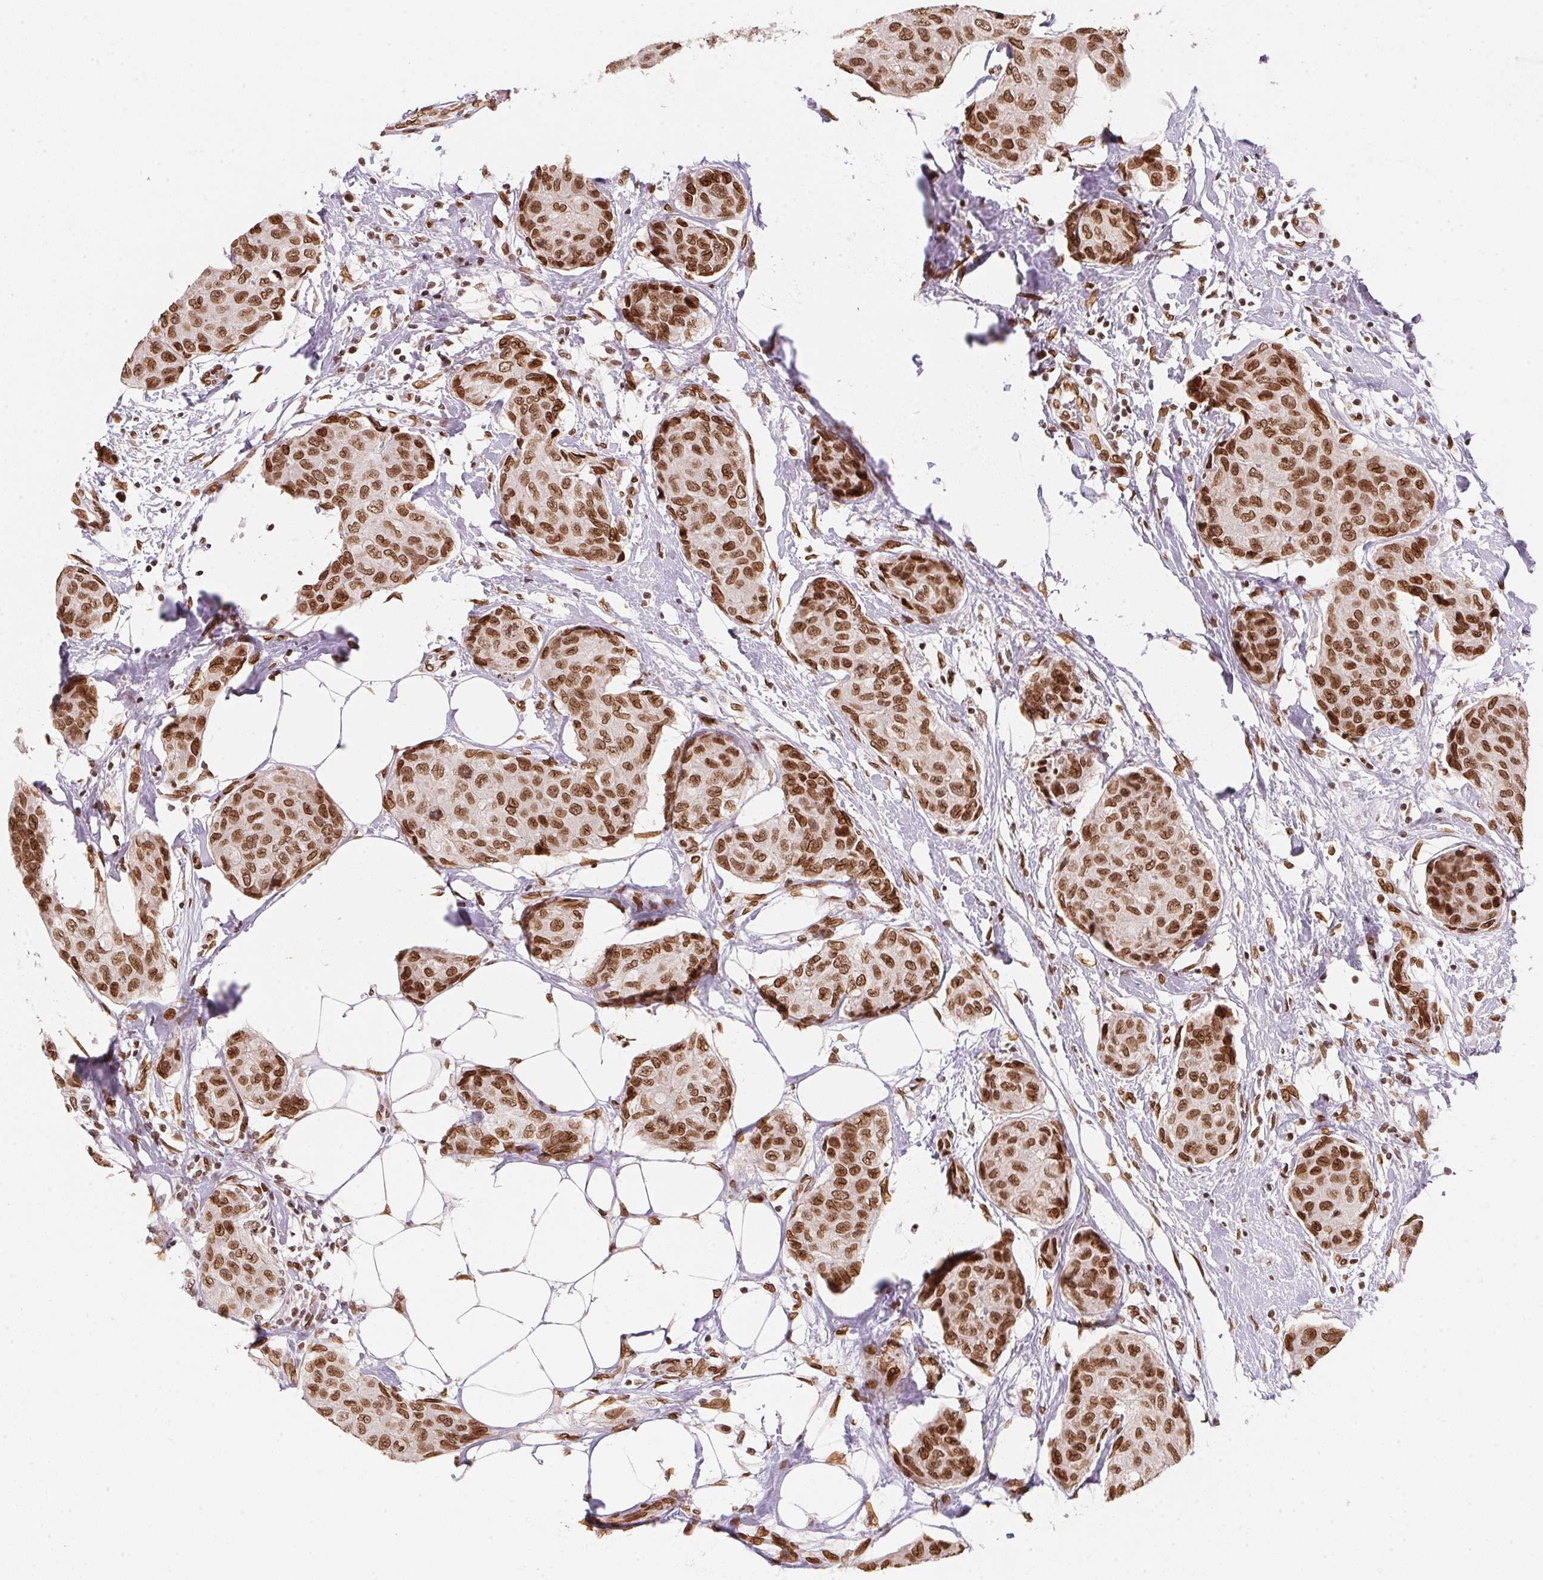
{"staining": {"intensity": "strong", "quantity": ">75%", "location": "cytoplasmic/membranous,nuclear"}, "tissue": "breast cancer", "cell_type": "Tumor cells", "image_type": "cancer", "snomed": [{"axis": "morphology", "description": "Duct carcinoma"}, {"axis": "topography", "description": "Breast"}], "caption": "Brown immunohistochemical staining in breast cancer demonstrates strong cytoplasmic/membranous and nuclear expression in approximately >75% of tumor cells.", "gene": "SAP30BP", "patient": {"sex": "female", "age": 80}}